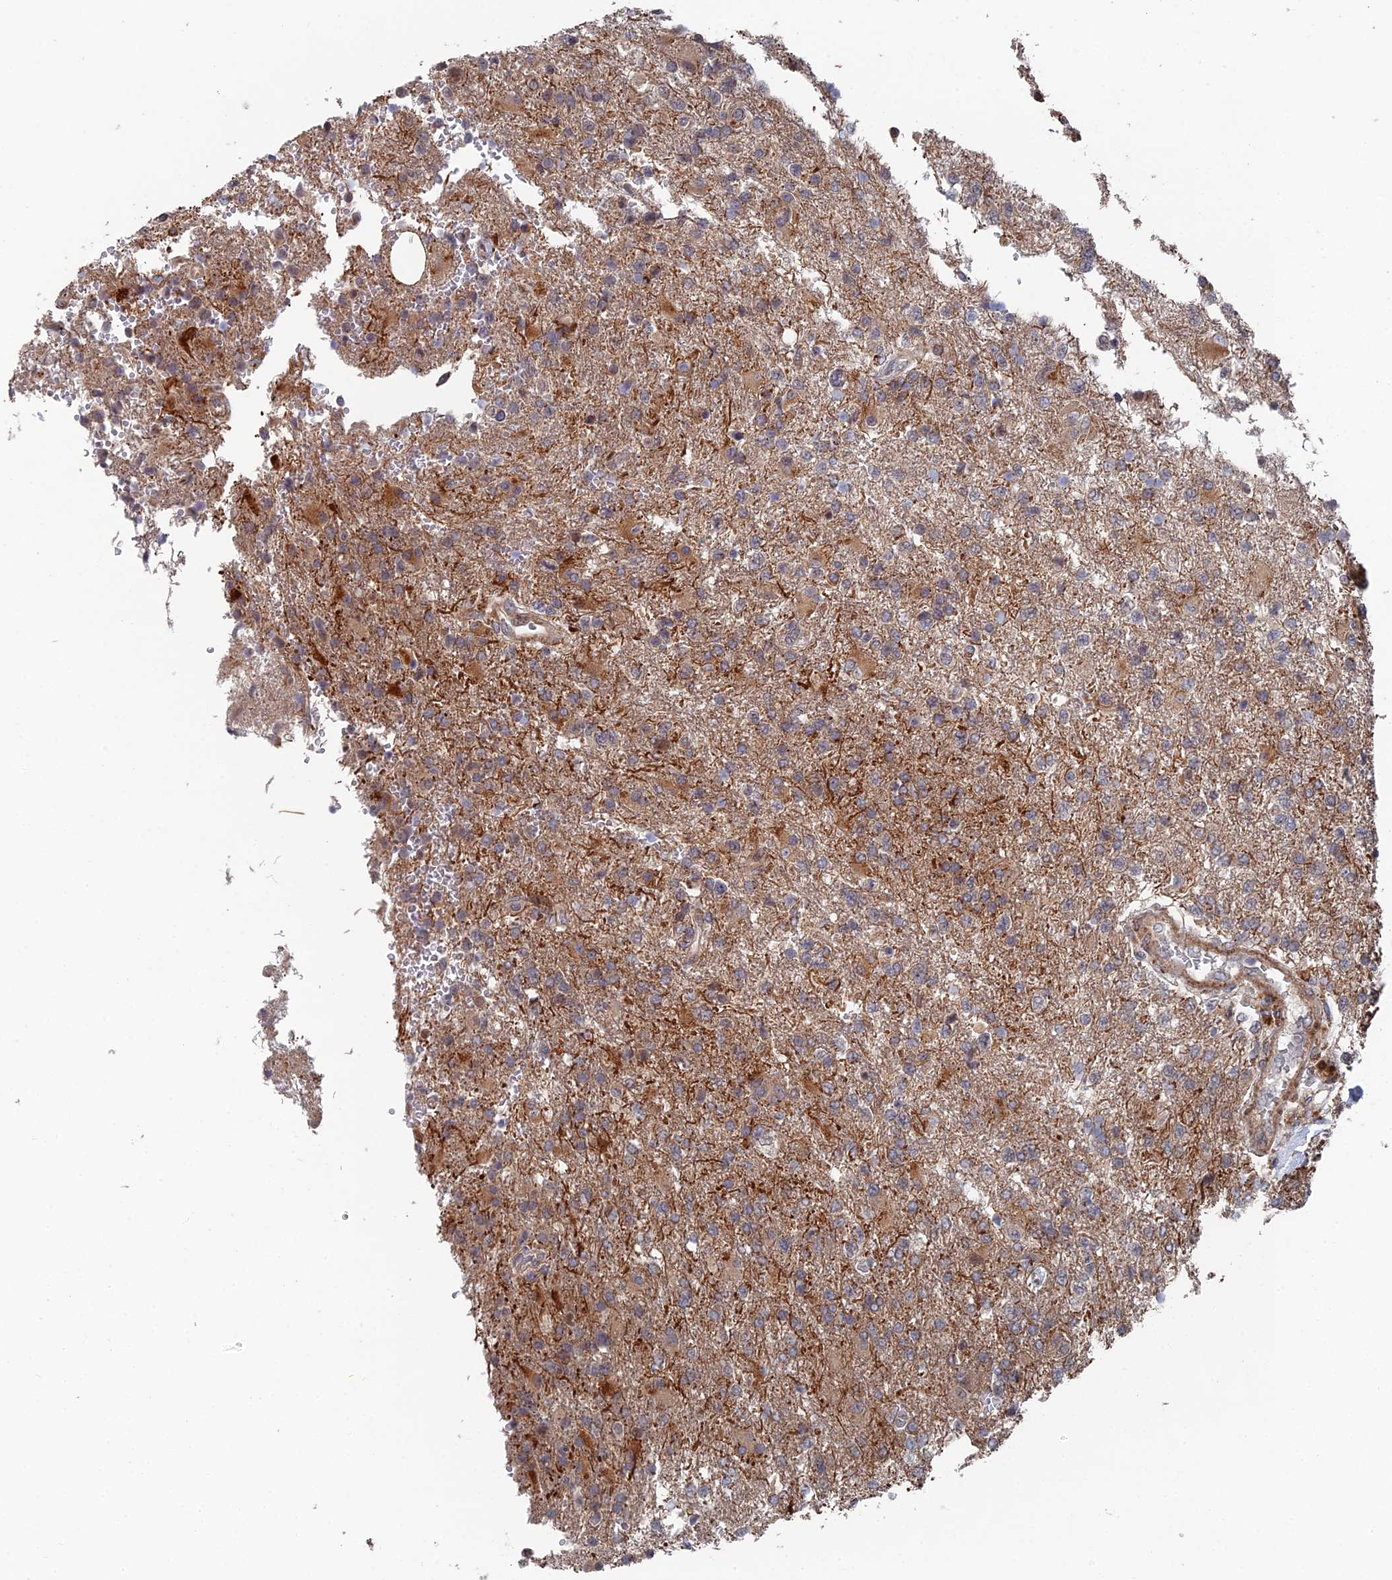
{"staining": {"intensity": "moderate", "quantity": "<25%", "location": "cytoplasmic/membranous"}, "tissue": "glioma", "cell_type": "Tumor cells", "image_type": "cancer", "snomed": [{"axis": "morphology", "description": "Glioma, malignant, High grade"}, {"axis": "topography", "description": "Brain"}], "caption": "Immunohistochemistry (IHC) (DAB) staining of human high-grade glioma (malignant) demonstrates moderate cytoplasmic/membranous protein positivity in approximately <25% of tumor cells.", "gene": "GTF2IRD1", "patient": {"sex": "male", "age": 56}}